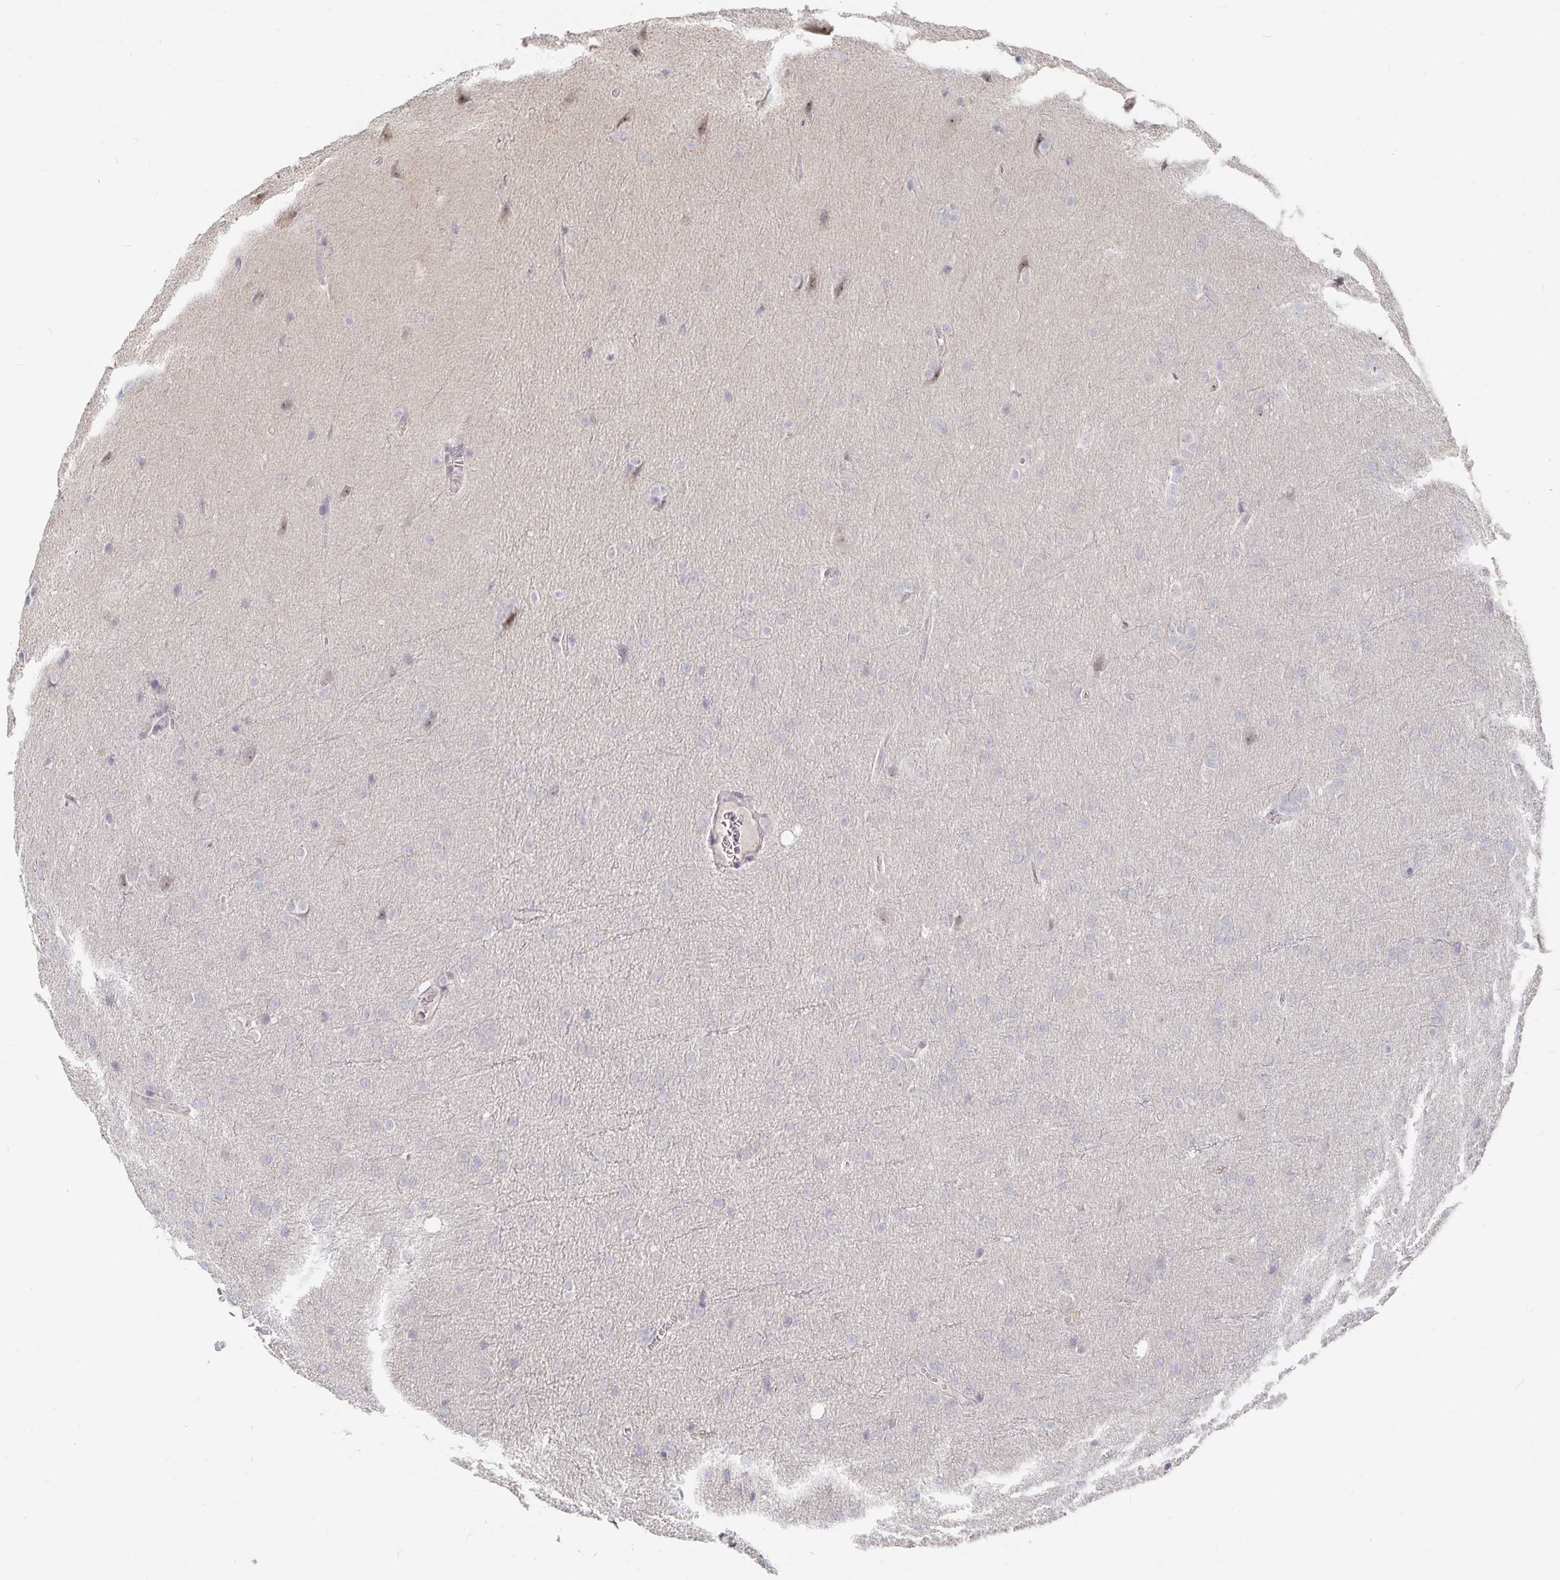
{"staining": {"intensity": "negative", "quantity": "none", "location": "none"}, "tissue": "glioma", "cell_type": "Tumor cells", "image_type": "cancer", "snomed": [{"axis": "morphology", "description": "Glioma, malignant, Low grade"}, {"axis": "topography", "description": "Brain"}], "caption": "The micrograph shows no significant positivity in tumor cells of low-grade glioma (malignant).", "gene": "DNAH9", "patient": {"sex": "female", "age": 32}}